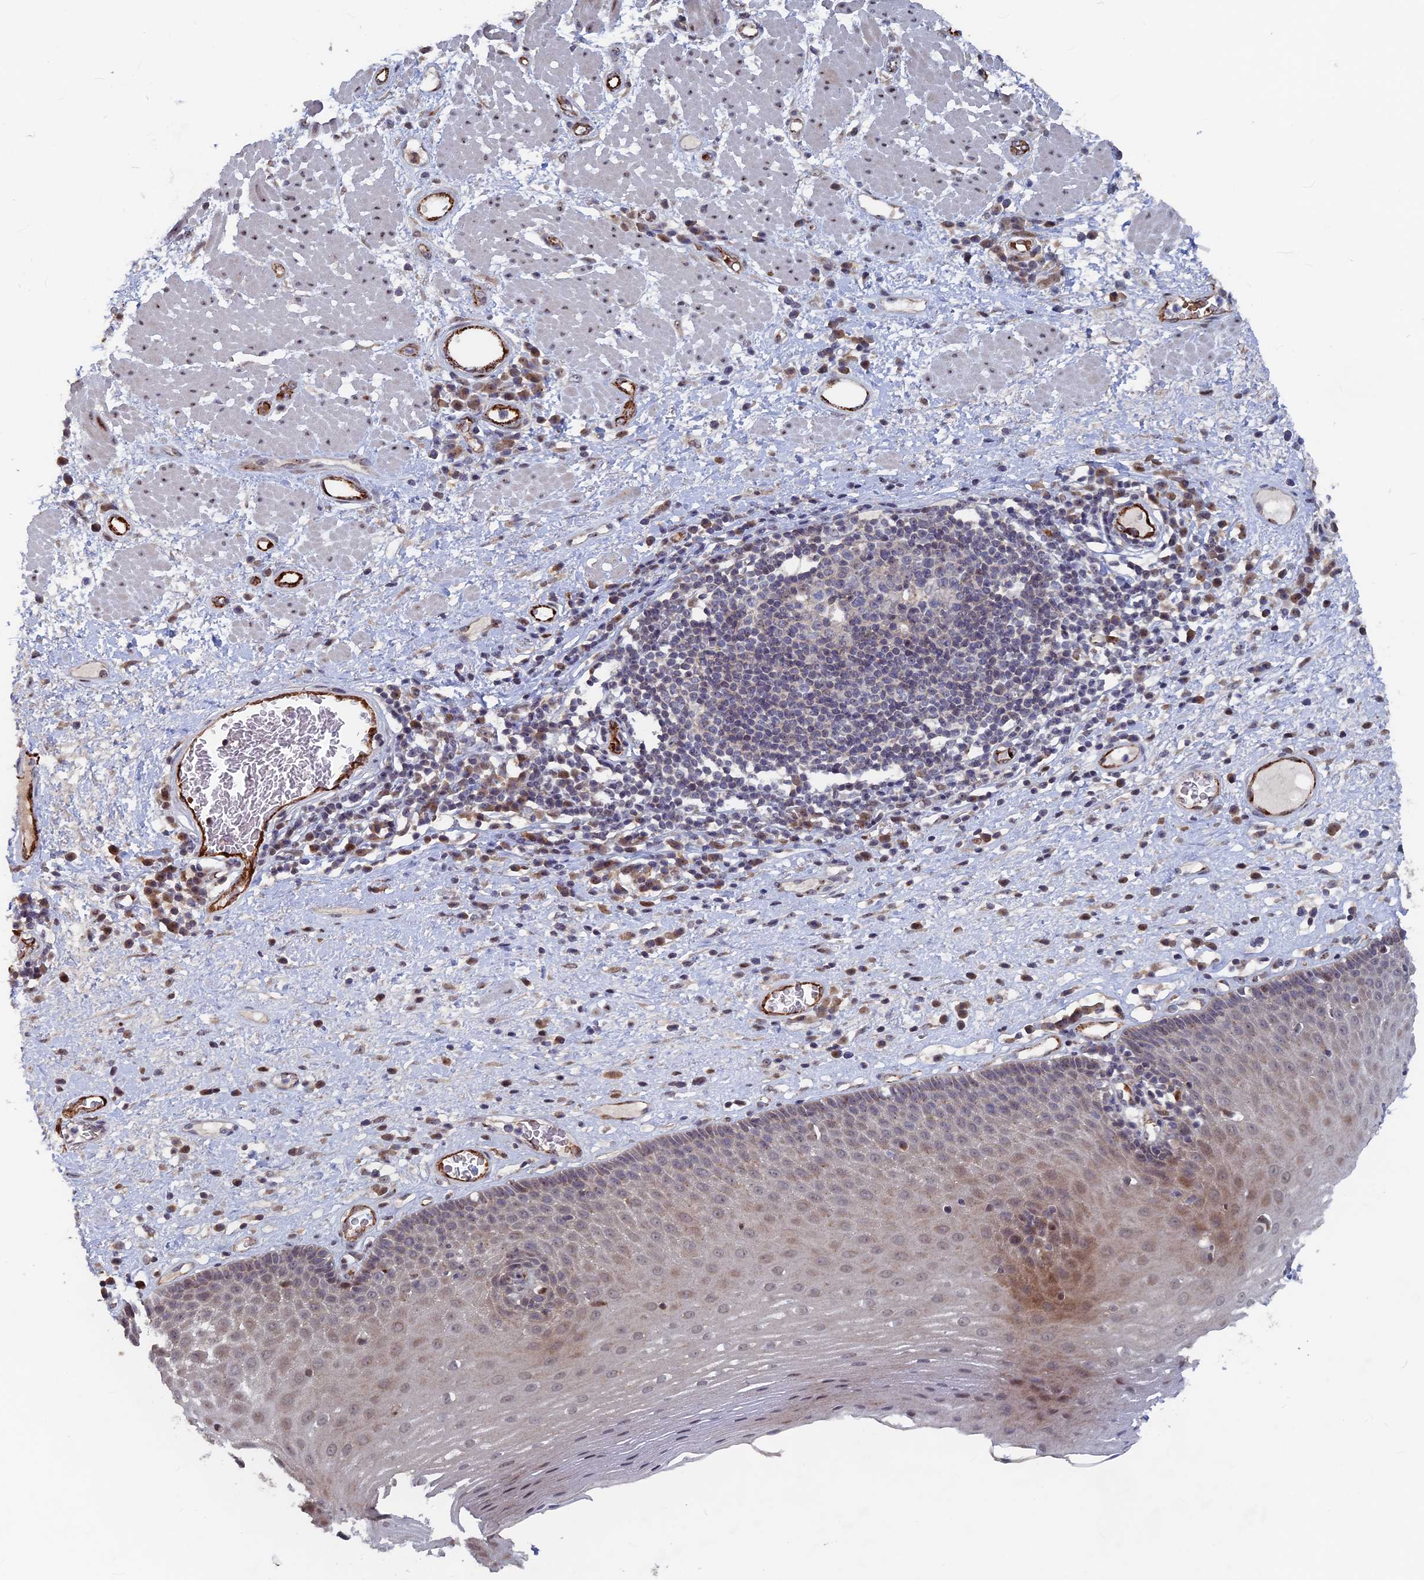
{"staining": {"intensity": "moderate", "quantity": "<25%", "location": "cytoplasmic/membranous,nuclear"}, "tissue": "esophagus", "cell_type": "Squamous epithelial cells", "image_type": "normal", "snomed": [{"axis": "morphology", "description": "Normal tissue, NOS"}, {"axis": "morphology", "description": "Adenocarcinoma, NOS"}, {"axis": "topography", "description": "Esophagus"}], "caption": "Immunohistochemical staining of normal esophagus shows <25% levels of moderate cytoplasmic/membranous,nuclear protein staining in about <25% of squamous epithelial cells. The staining was performed using DAB (3,3'-diaminobenzidine), with brown indicating positive protein expression. Nuclei are stained blue with hematoxylin.", "gene": "SH3D21", "patient": {"sex": "male", "age": 62}}